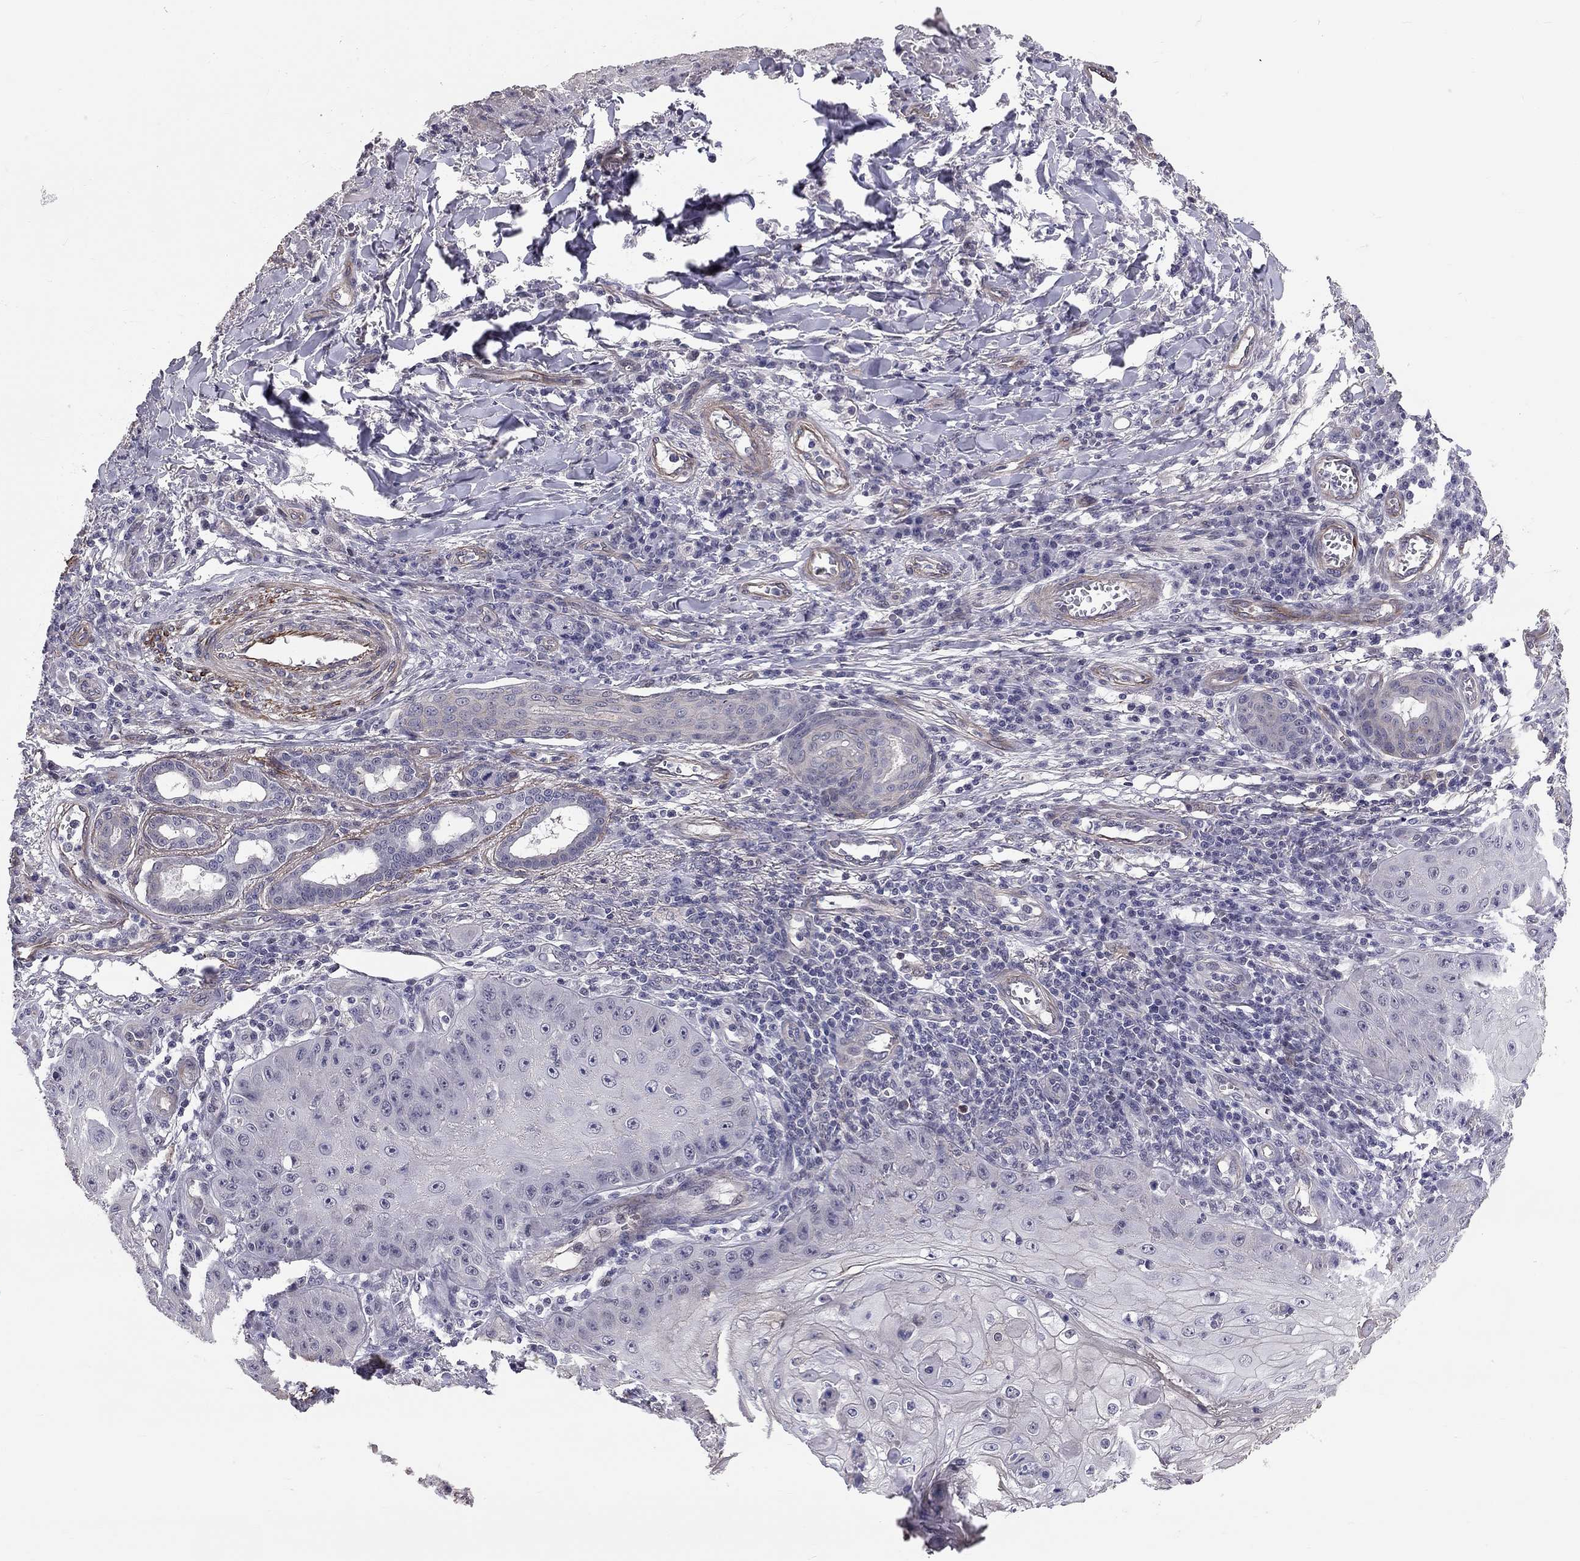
{"staining": {"intensity": "negative", "quantity": "none", "location": "none"}, "tissue": "skin cancer", "cell_type": "Tumor cells", "image_type": "cancer", "snomed": [{"axis": "morphology", "description": "Squamous cell carcinoma, NOS"}, {"axis": "topography", "description": "Skin"}], "caption": "Skin squamous cell carcinoma was stained to show a protein in brown. There is no significant positivity in tumor cells.", "gene": "GJB4", "patient": {"sex": "male", "age": 70}}